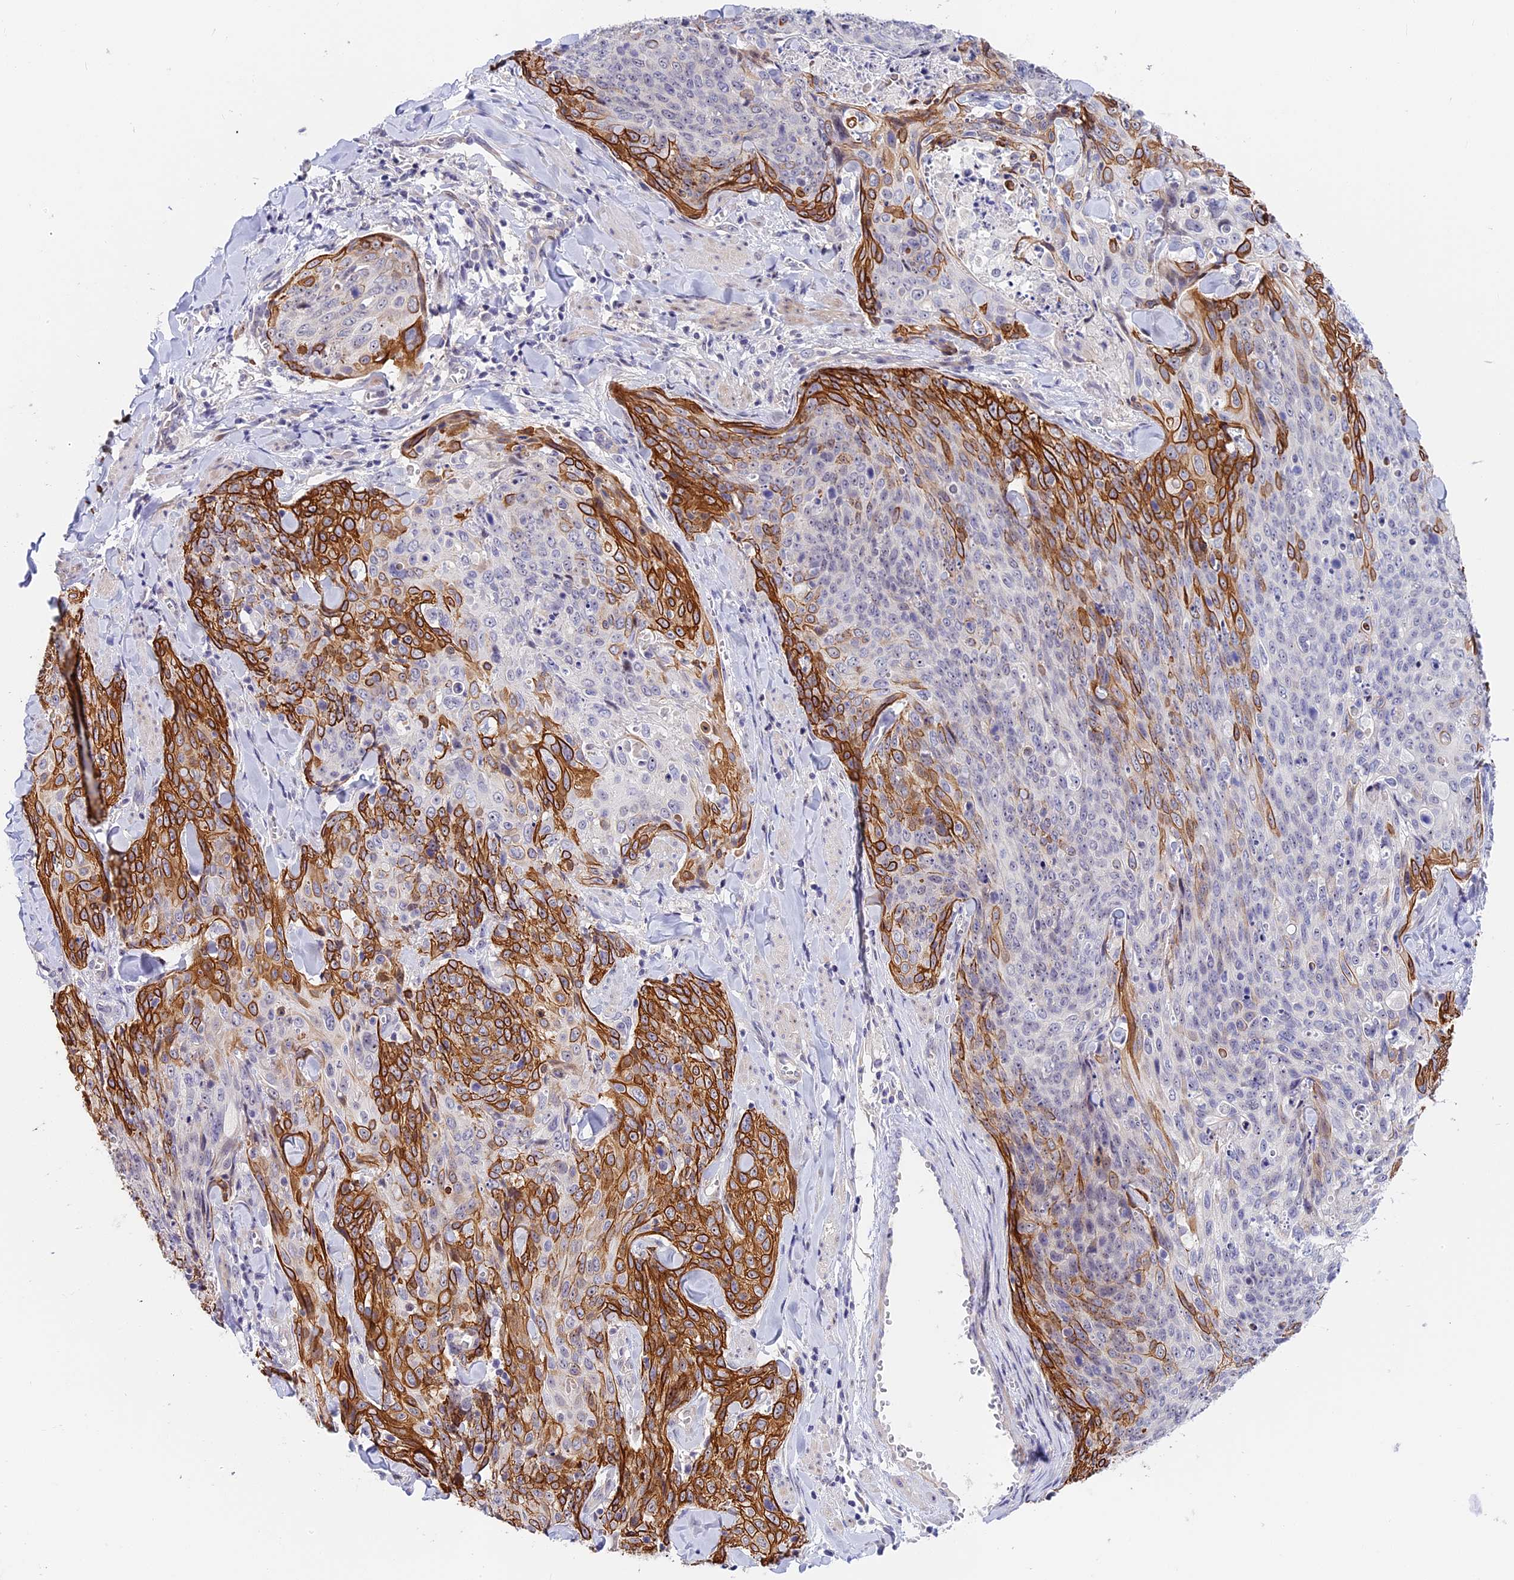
{"staining": {"intensity": "moderate", "quantity": "25%-75%", "location": "cytoplasmic/membranous"}, "tissue": "skin cancer", "cell_type": "Tumor cells", "image_type": "cancer", "snomed": [{"axis": "morphology", "description": "Squamous cell carcinoma, NOS"}, {"axis": "topography", "description": "Skin"}, {"axis": "topography", "description": "Vulva"}], "caption": "Immunohistochemical staining of skin cancer demonstrates moderate cytoplasmic/membranous protein staining in about 25%-75% of tumor cells.", "gene": "MIDN", "patient": {"sex": "female", "age": 85}}